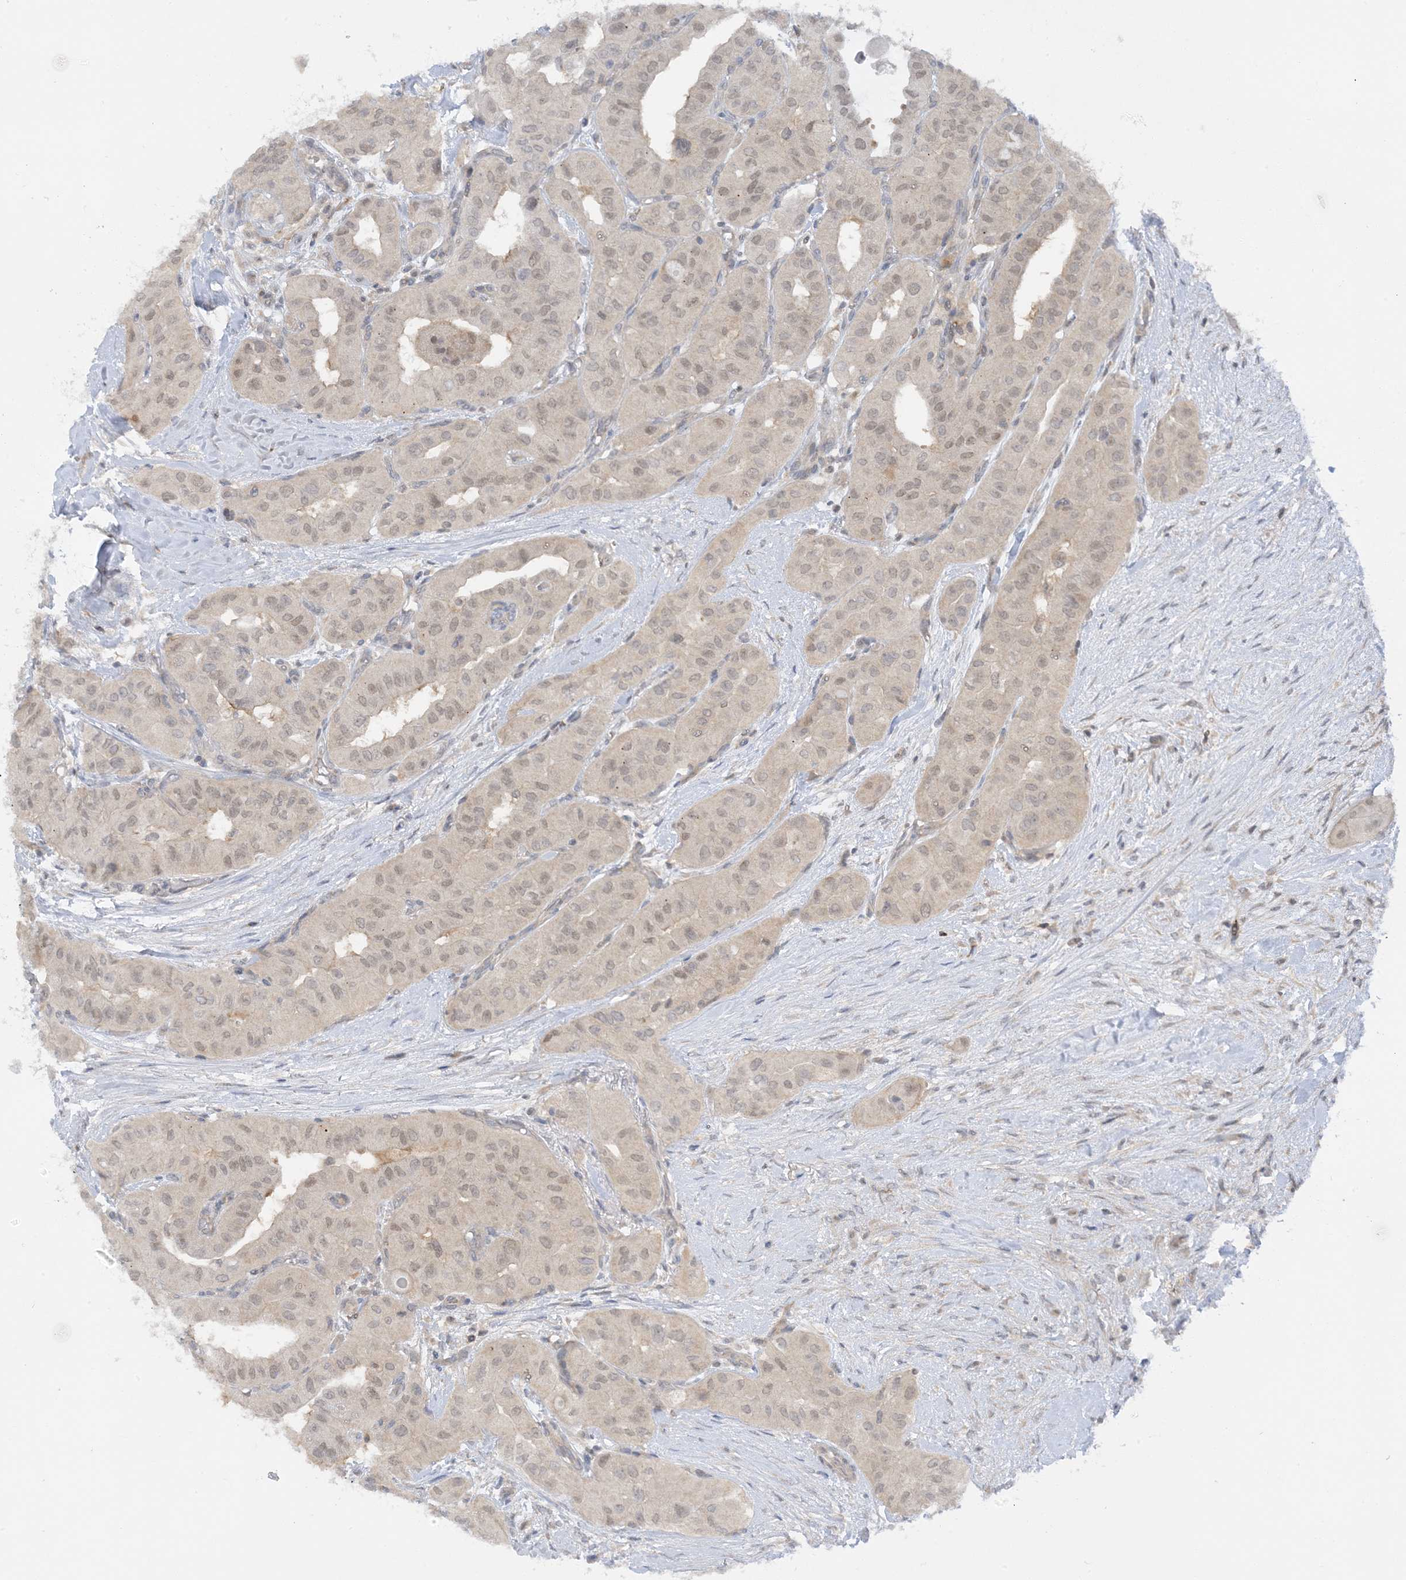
{"staining": {"intensity": "weak", "quantity": "25%-75%", "location": "nuclear"}, "tissue": "thyroid cancer", "cell_type": "Tumor cells", "image_type": "cancer", "snomed": [{"axis": "morphology", "description": "Papillary adenocarcinoma, NOS"}, {"axis": "topography", "description": "Thyroid gland"}], "caption": "Immunohistochemistry (IHC) photomicrograph of human thyroid cancer (papillary adenocarcinoma) stained for a protein (brown), which displays low levels of weak nuclear expression in about 25%-75% of tumor cells.", "gene": "WDR26", "patient": {"sex": "female", "age": 59}}